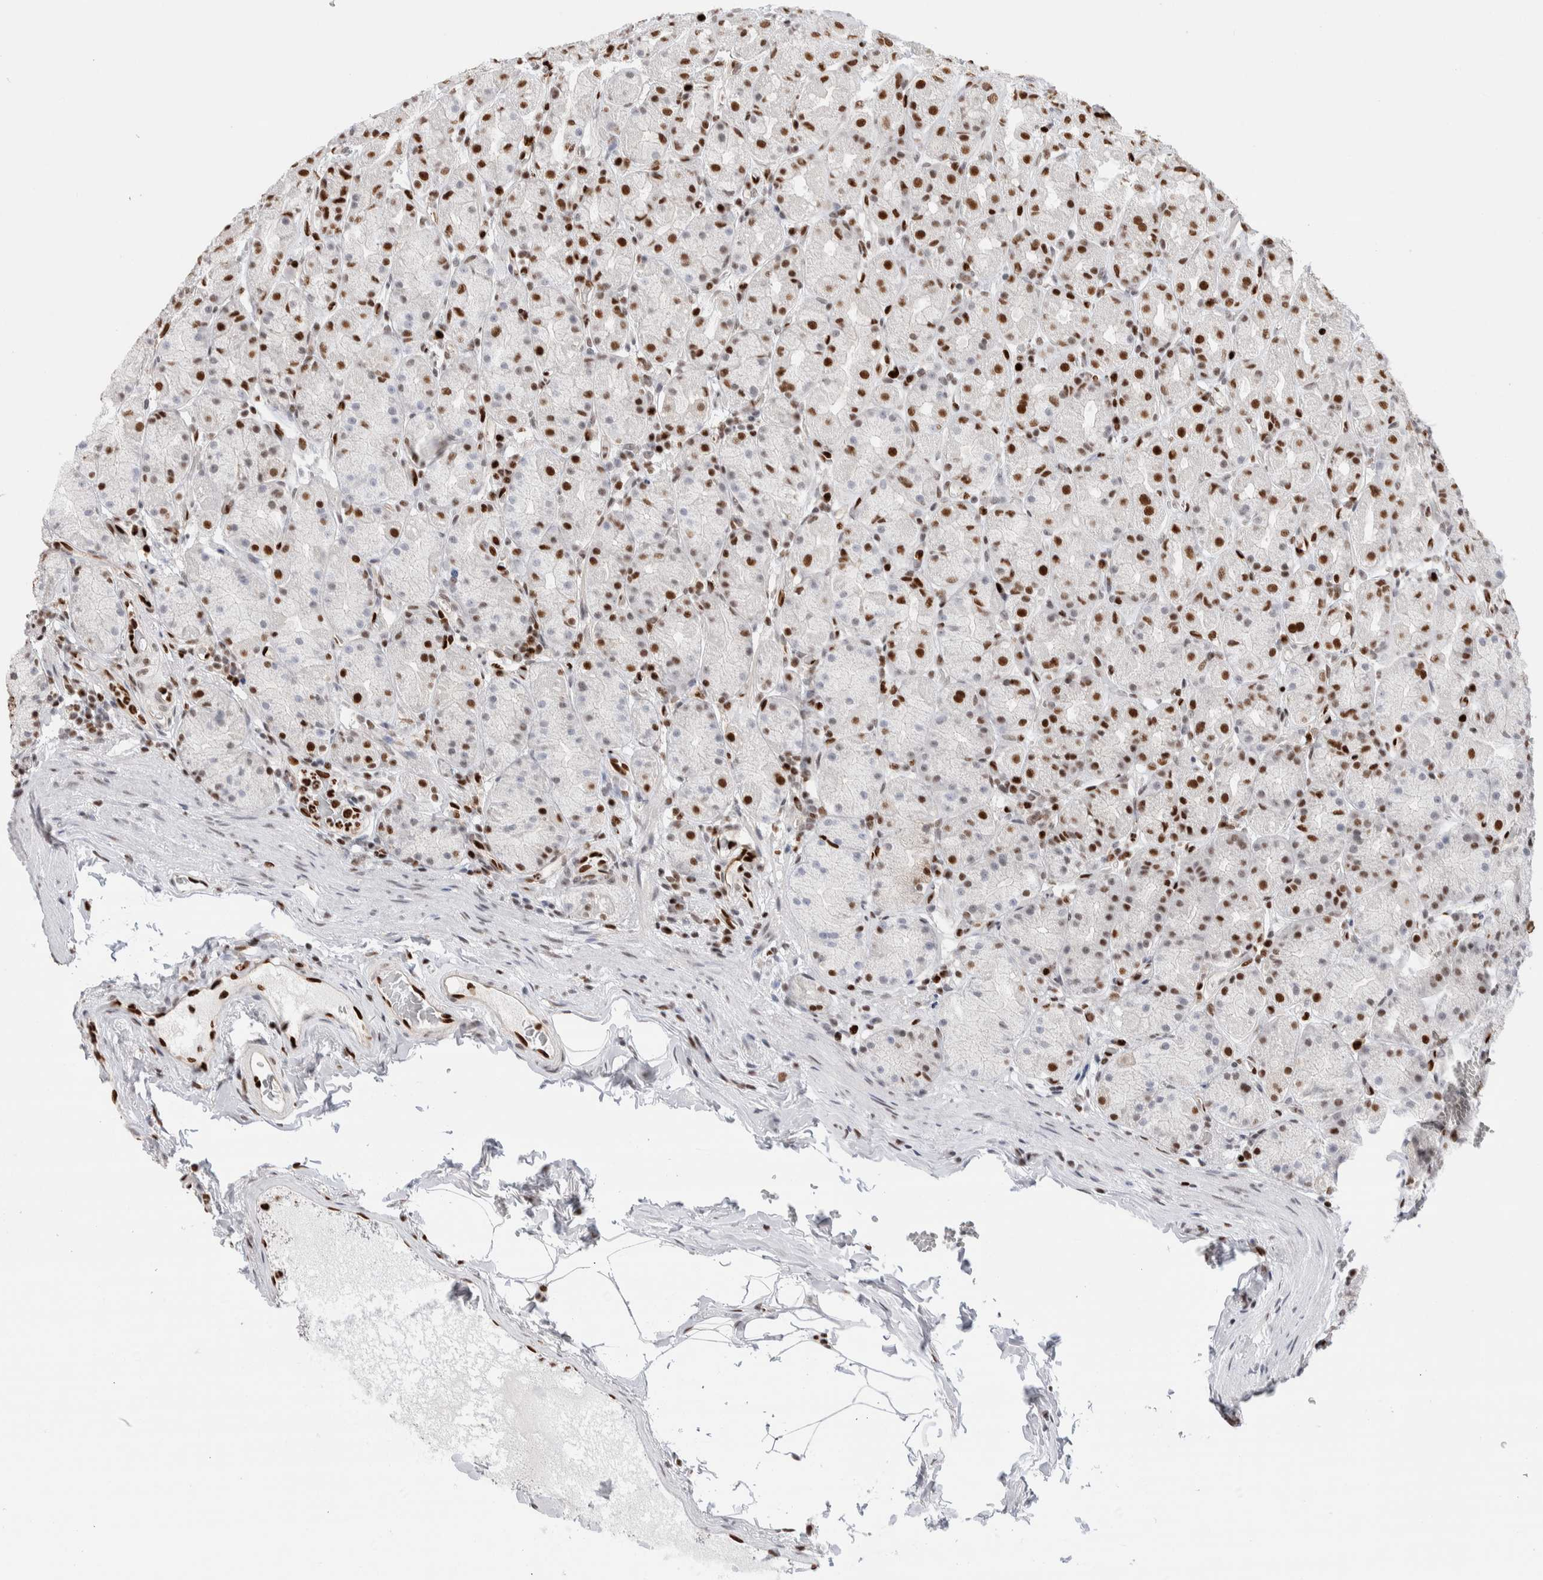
{"staining": {"intensity": "strong", "quantity": "25%-75%", "location": "nuclear"}, "tissue": "stomach", "cell_type": "Glandular cells", "image_type": "normal", "snomed": [{"axis": "morphology", "description": "Normal tissue, NOS"}, {"axis": "topography", "description": "Stomach, upper"}], "caption": "Immunohistochemical staining of benign stomach exhibits 25%-75% levels of strong nuclear protein staining in approximately 25%-75% of glandular cells.", "gene": "C17orf49", "patient": {"sex": "male", "age": 68}}